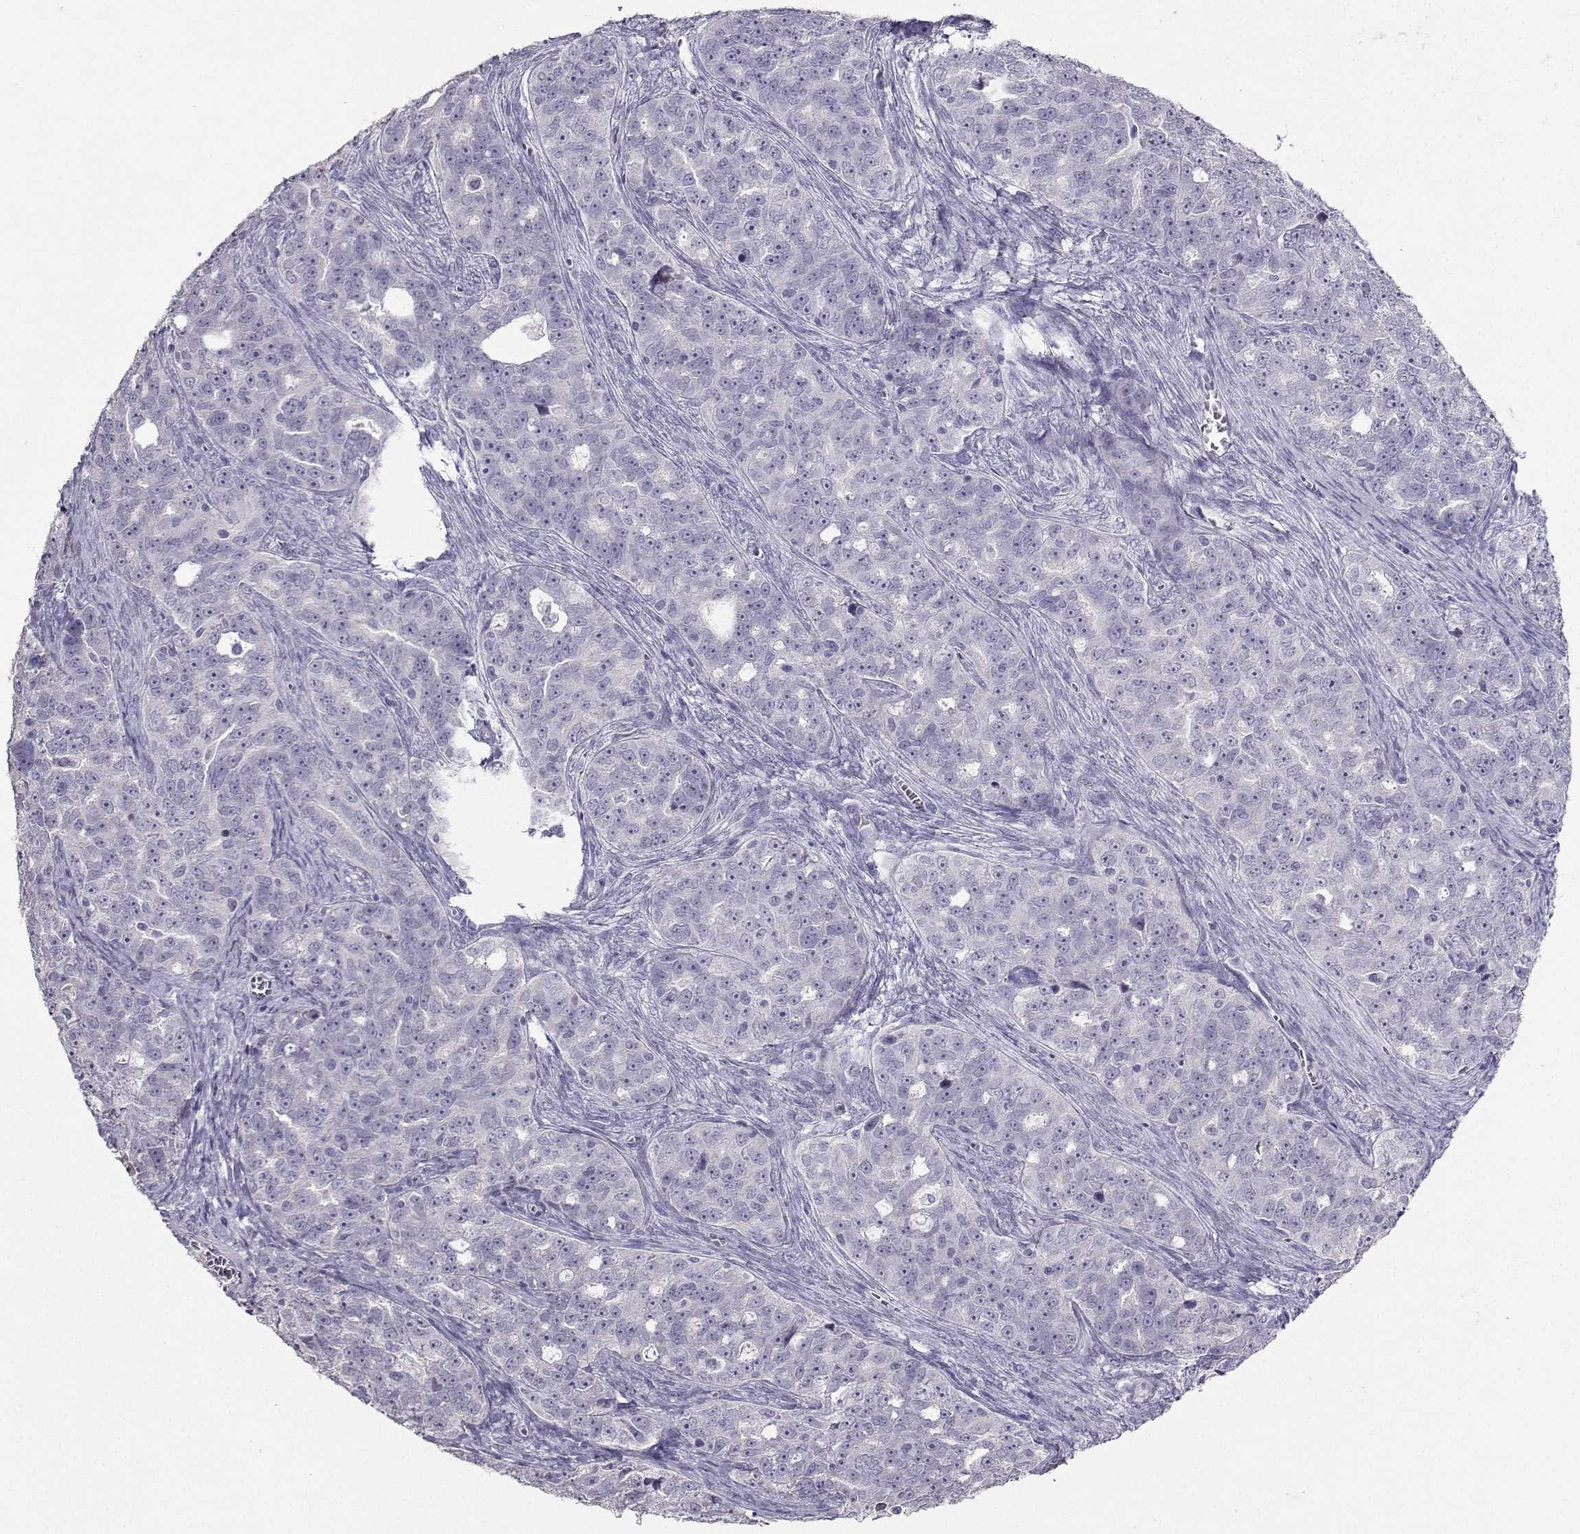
{"staining": {"intensity": "negative", "quantity": "none", "location": "none"}, "tissue": "ovarian cancer", "cell_type": "Tumor cells", "image_type": "cancer", "snomed": [{"axis": "morphology", "description": "Cystadenocarcinoma, serous, NOS"}, {"axis": "topography", "description": "Ovary"}], "caption": "This histopathology image is of ovarian cancer stained with immunohistochemistry (IHC) to label a protein in brown with the nuclei are counter-stained blue. There is no expression in tumor cells. The staining is performed using DAB brown chromogen with nuclei counter-stained in using hematoxylin.", "gene": "CARTPT", "patient": {"sex": "female", "age": 51}}